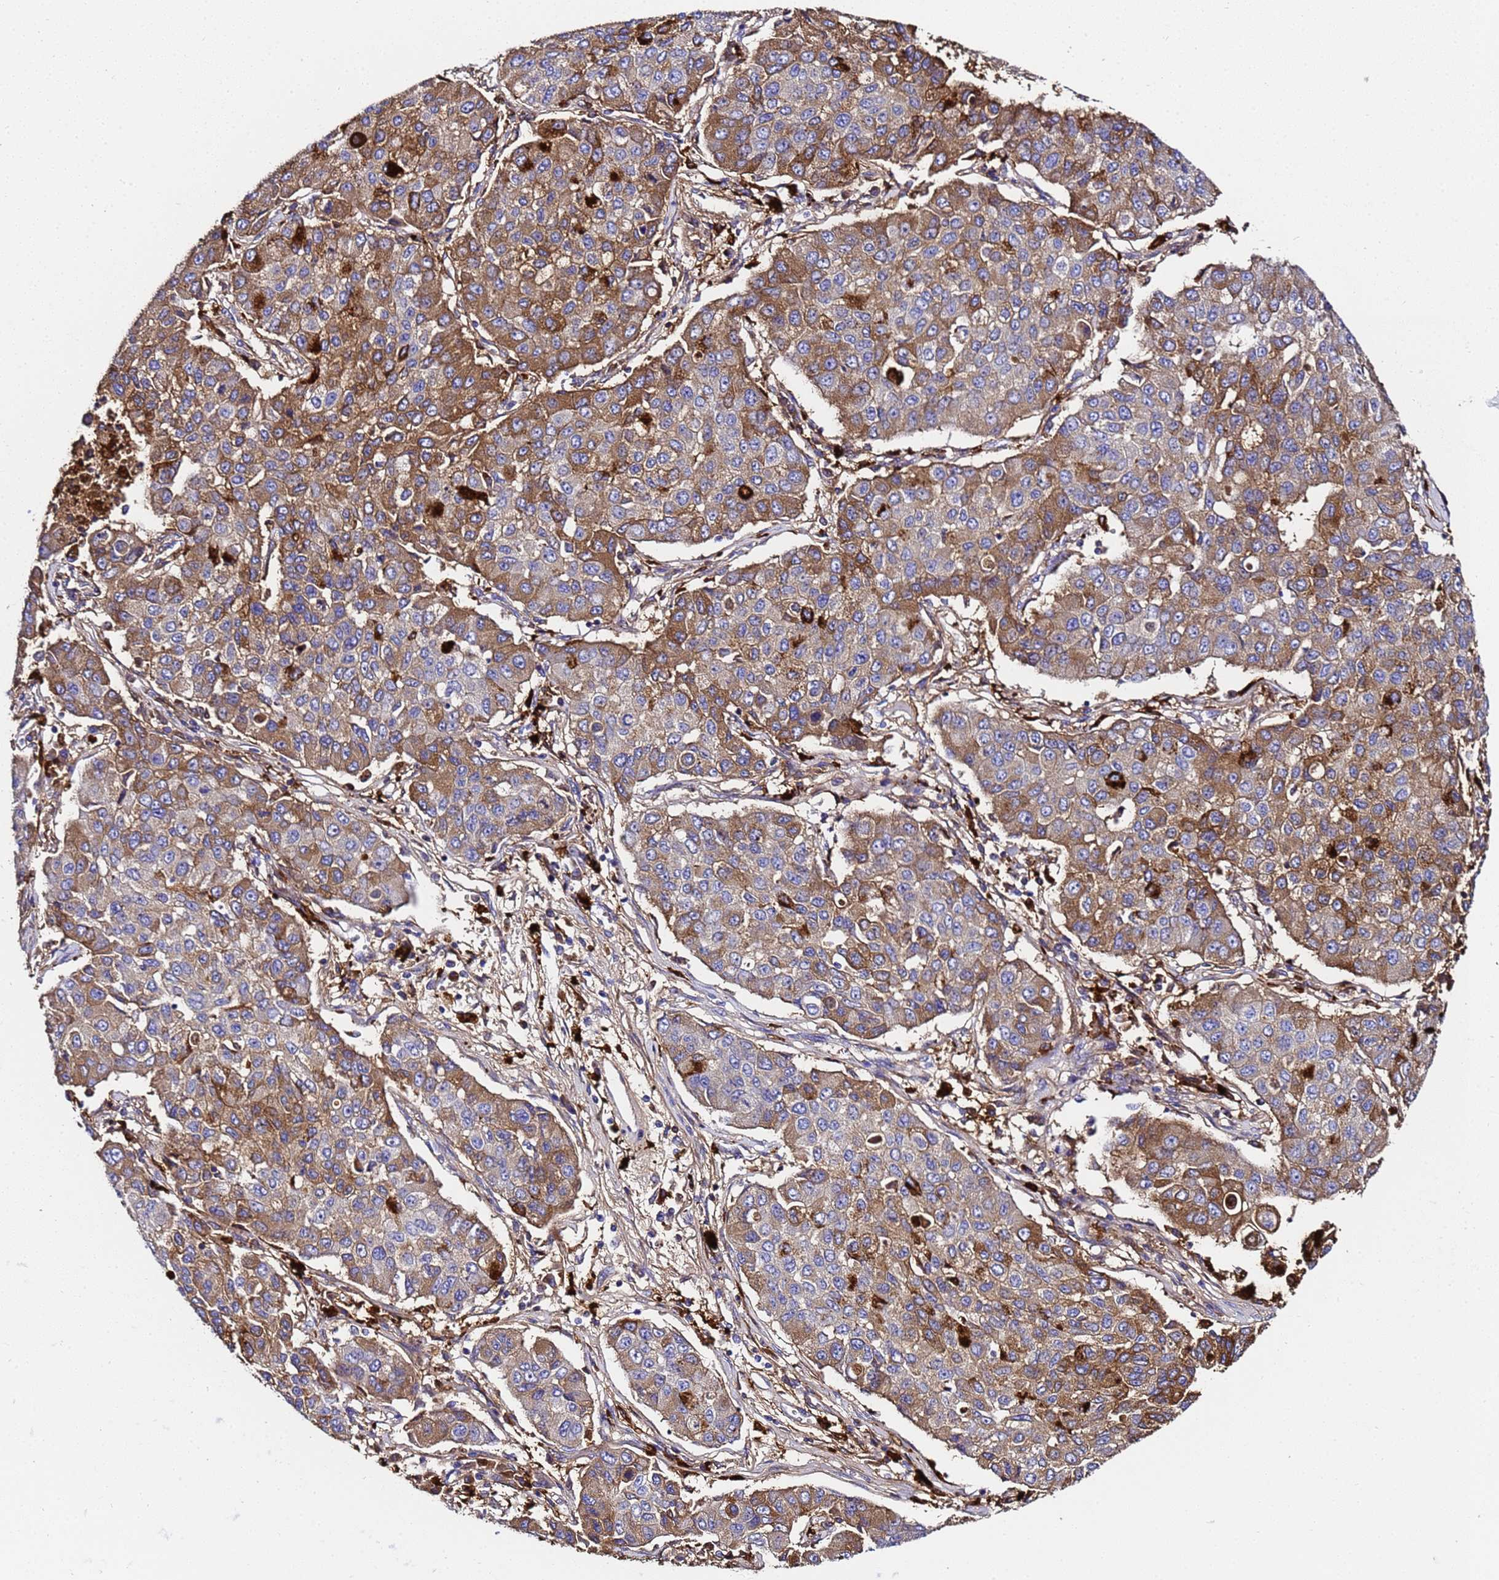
{"staining": {"intensity": "moderate", "quantity": ">75%", "location": "cytoplasmic/membranous"}, "tissue": "lung cancer", "cell_type": "Tumor cells", "image_type": "cancer", "snomed": [{"axis": "morphology", "description": "Squamous cell carcinoma, NOS"}, {"axis": "topography", "description": "Lung"}], "caption": "Lung squamous cell carcinoma tissue demonstrates moderate cytoplasmic/membranous staining in approximately >75% of tumor cells, visualized by immunohistochemistry.", "gene": "FTL", "patient": {"sex": "male", "age": 74}}